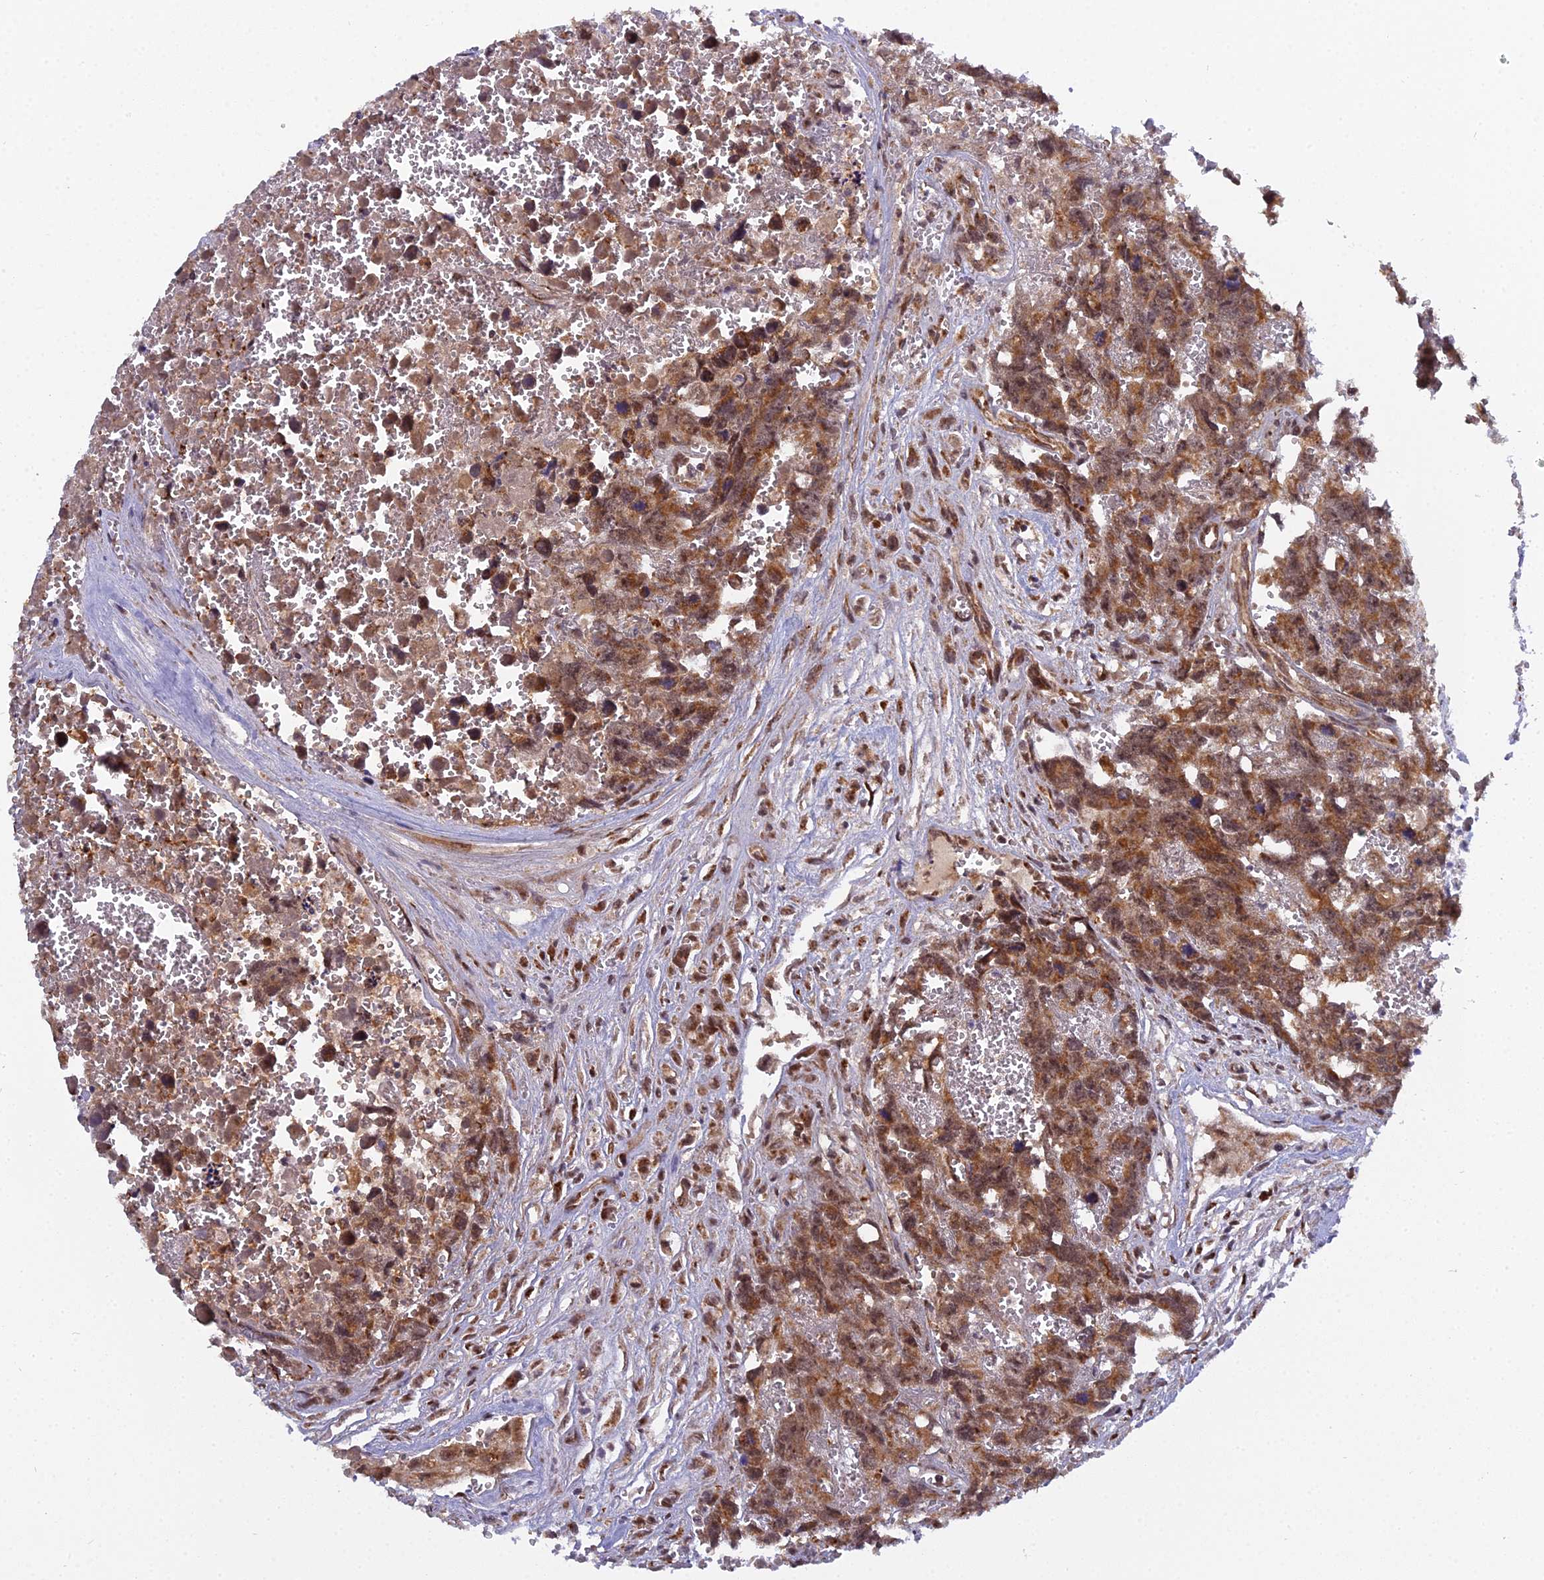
{"staining": {"intensity": "moderate", "quantity": ">75%", "location": "cytoplasmic/membranous,nuclear"}, "tissue": "testis cancer", "cell_type": "Tumor cells", "image_type": "cancer", "snomed": [{"axis": "morphology", "description": "Carcinoma, Embryonal, NOS"}, {"axis": "topography", "description": "Testis"}], "caption": "Immunohistochemistry histopathology image of human embryonal carcinoma (testis) stained for a protein (brown), which shows medium levels of moderate cytoplasmic/membranous and nuclear staining in about >75% of tumor cells.", "gene": "MEOX1", "patient": {"sex": "male", "age": 31}}